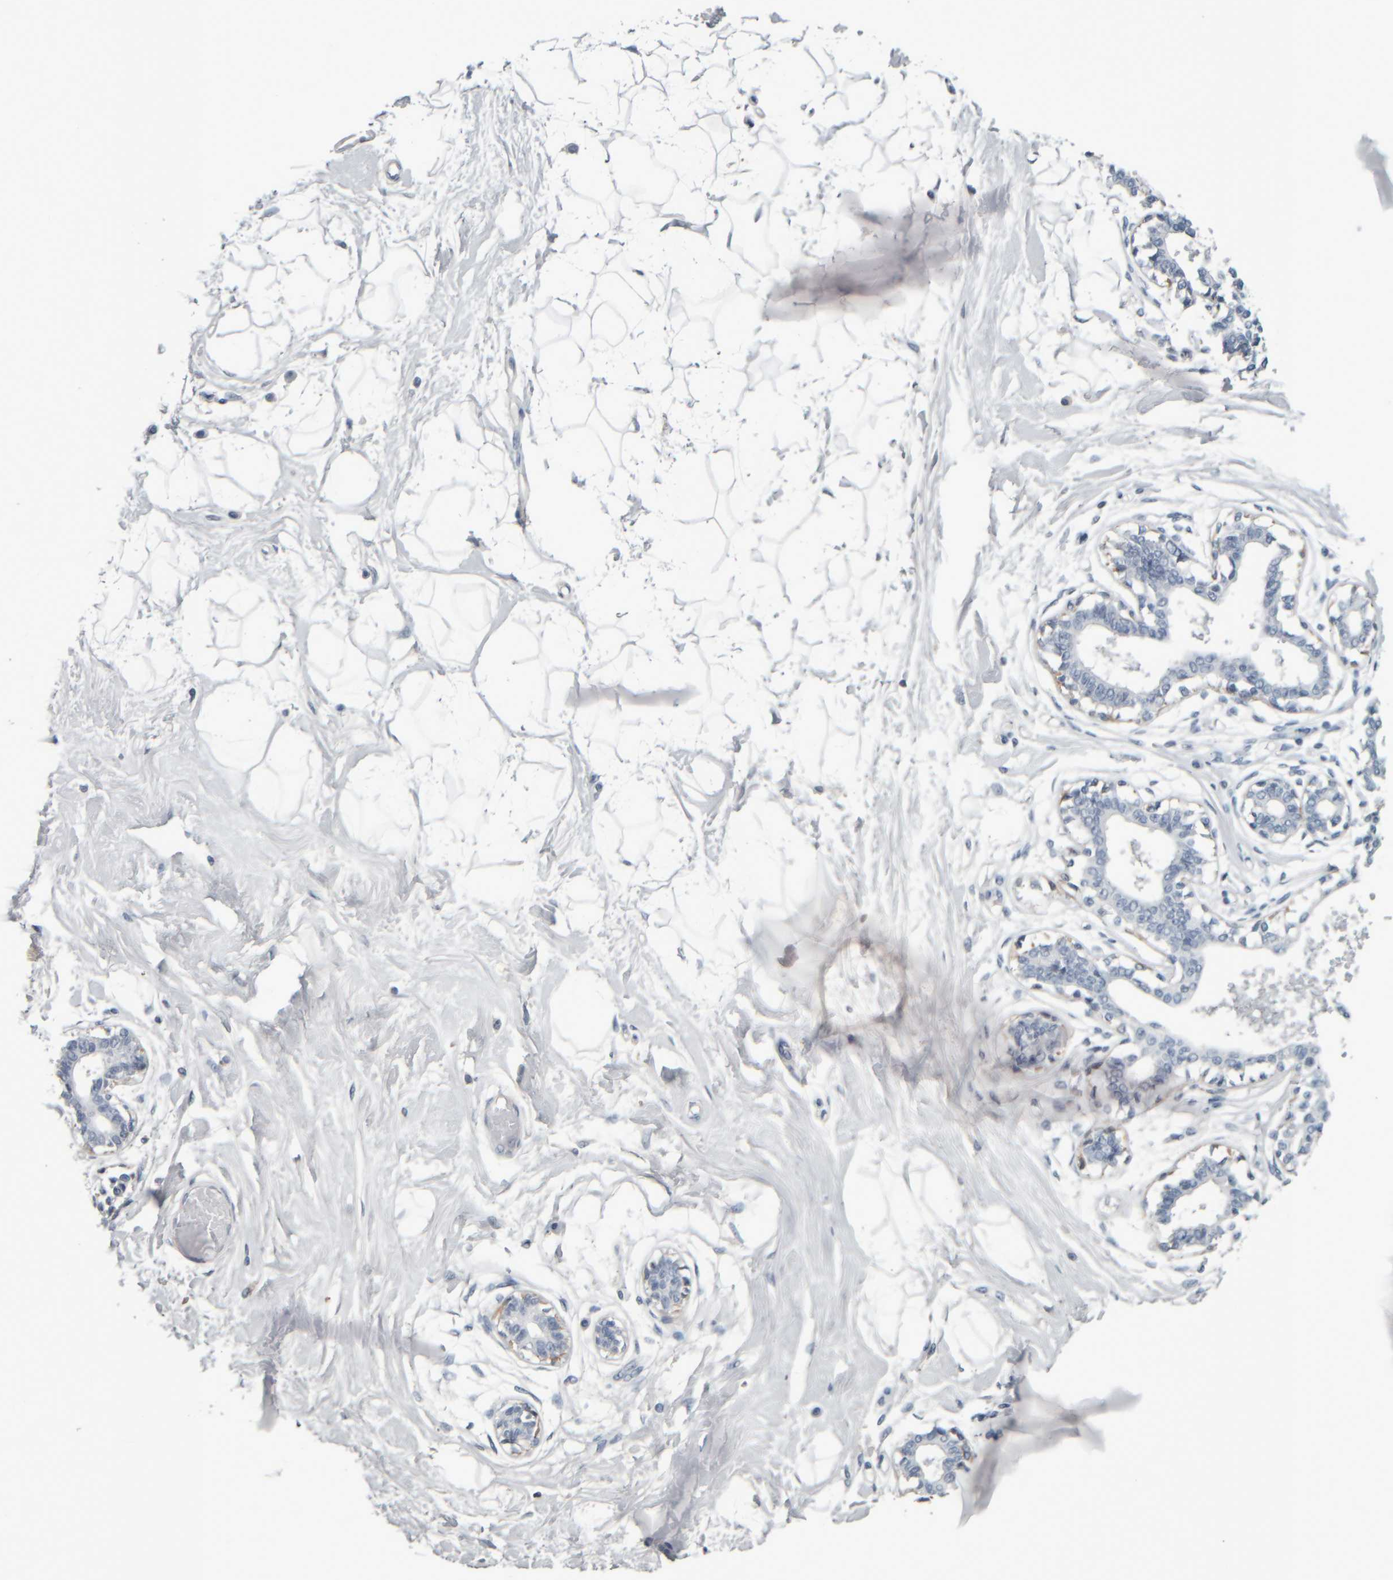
{"staining": {"intensity": "negative", "quantity": "none", "location": "none"}, "tissue": "breast", "cell_type": "Adipocytes", "image_type": "normal", "snomed": [{"axis": "morphology", "description": "Normal tissue, NOS"}, {"axis": "topography", "description": "Breast"}], "caption": "A high-resolution micrograph shows immunohistochemistry staining of benign breast, which reveals no significant expression in adipocytes. Nuclei are stained in blue.", "gene": "CAVIN4", "patient": {"sex": "female", "age": 45}}